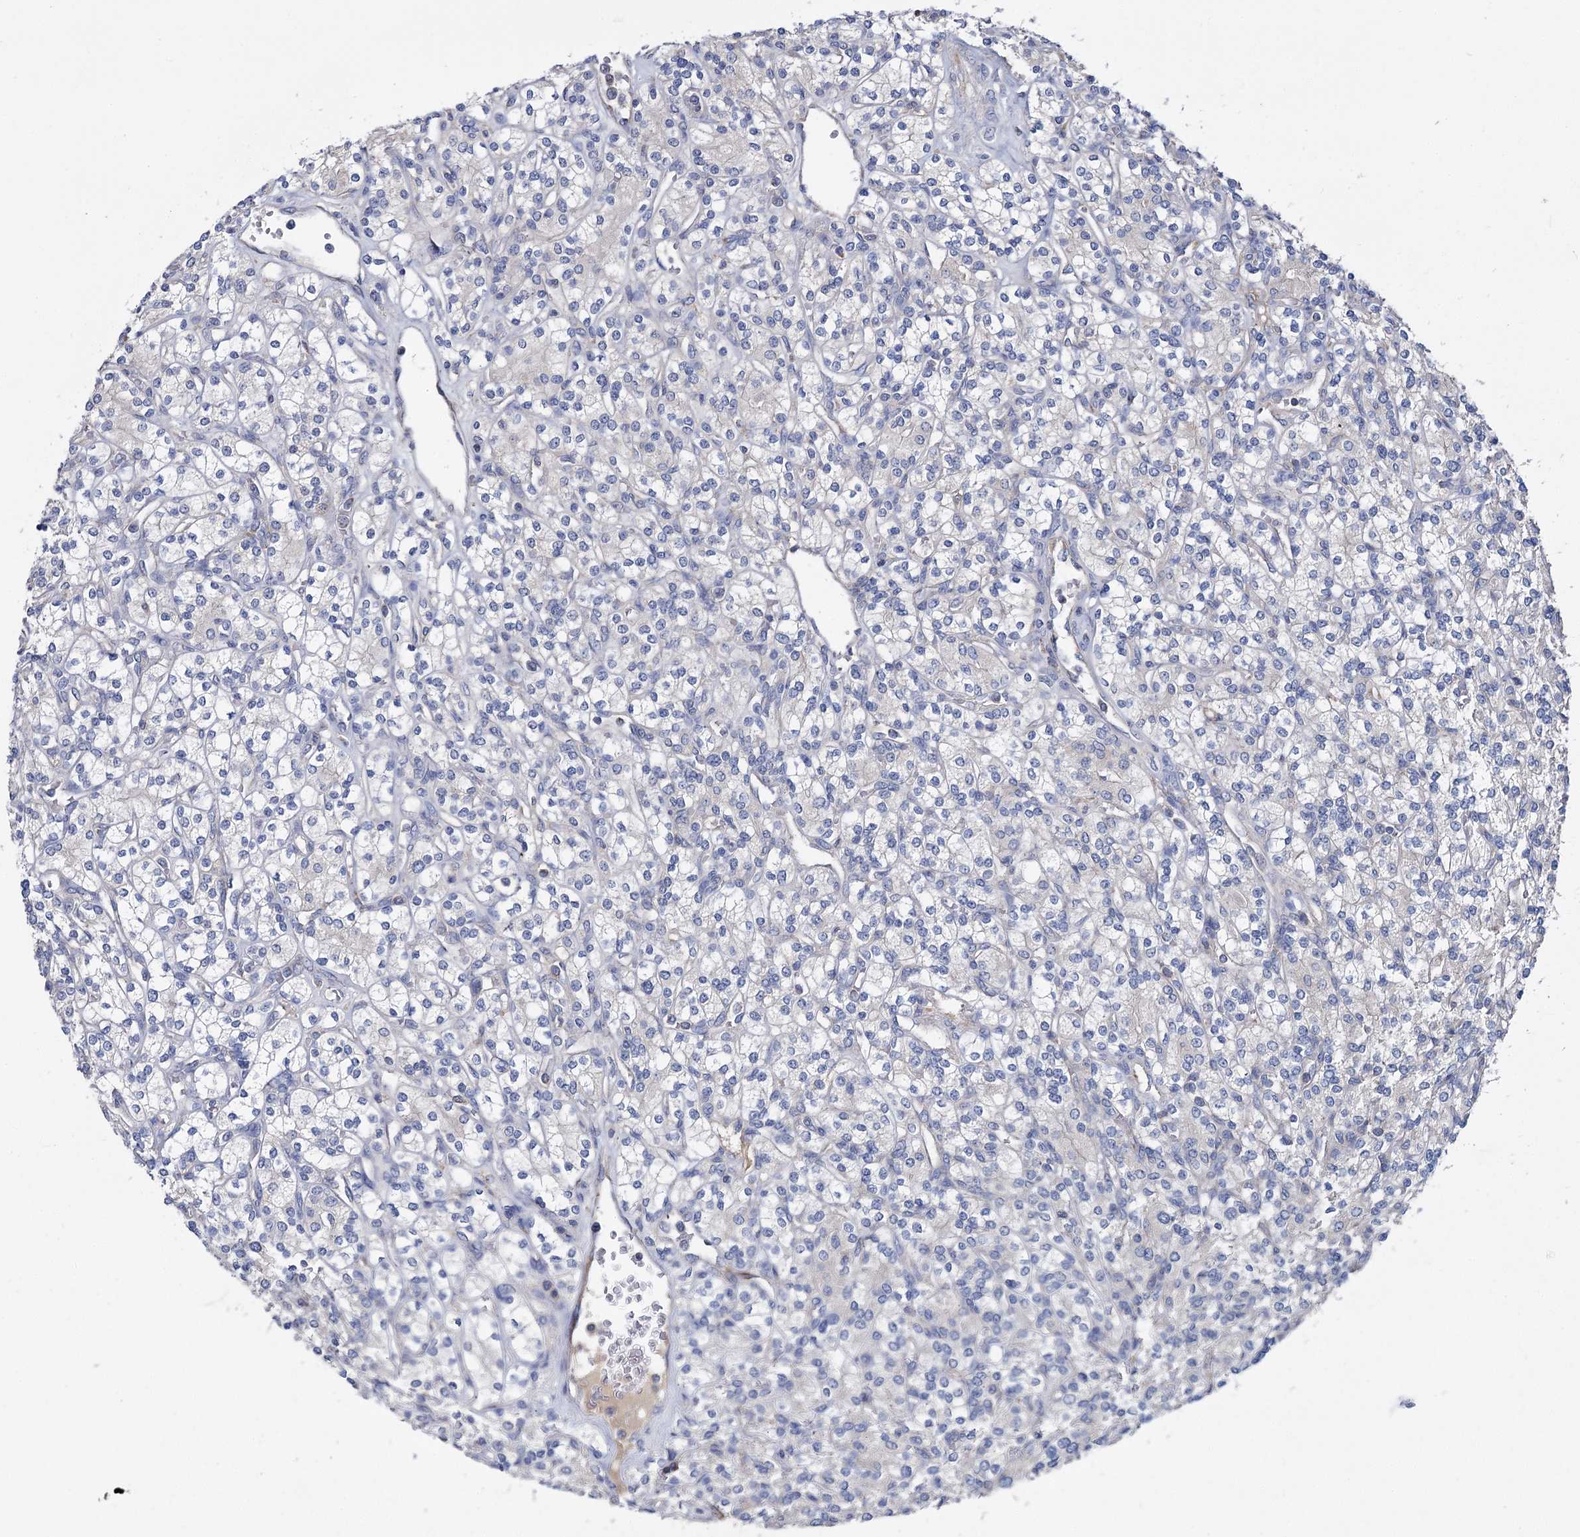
{"staining": {"intensity": "negative", "quantity": "none", "location": "none"}, "tissue": "renal cancer", "cell_type": "Tumor cells", "image_type": "cancer", "snomed": [{"axis": "morphology", "description": "Adenocarcinoma, NOS"}, {"axis": "topography", "description": "Kidney"}], "caption": "Renal cancer (adenocarcinoma) was stained to show a protein in brown. There is no significant positivity in tumor cells.", "gene": "ANKRD16", "patient": {"sex": "male", "age": 77}}